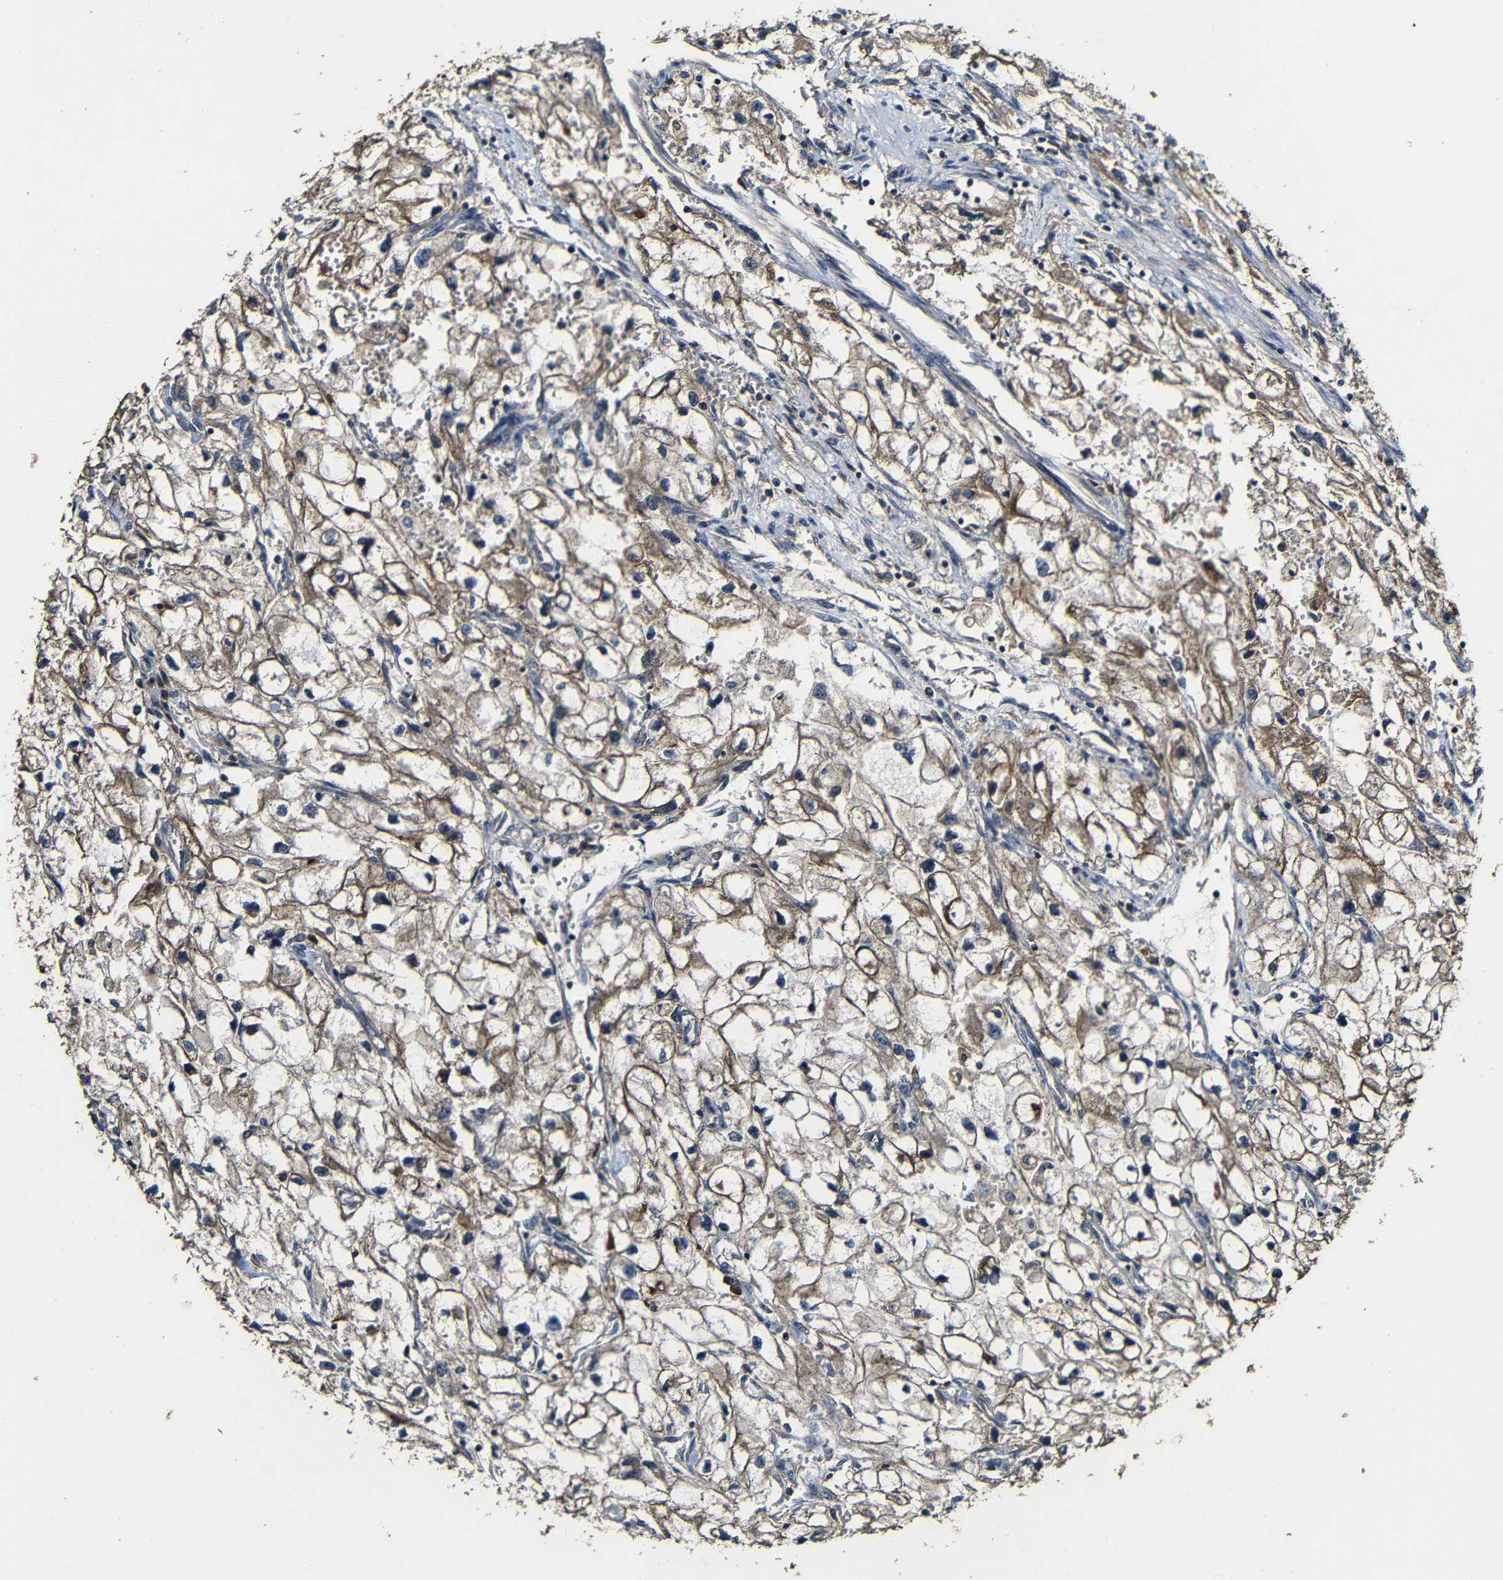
{"staining": {"intensity": "moderate", "quantity": ">75%", "location": "cytoplasmic/membranous"}, "tissue": "renal cancer", "cell_type": "Tumor cells", "image_type": "cancer", "snomed": [{"axis": "morphology", "description": "Adenocarcinoma, NOS"}, {"axis": "topography", "description": "Kidney"}], "caption": "Immunohistochemistry staining of adenocarcinoma (renal), which displays medium levels of moderate cytoplasmic/membranous expression in about >75% of tumor cells indicating moderate cytoplasmic/membranous protein expression. The staining was performed using DAB (3,3'-diaminobenzidine) (brown) for protein detection and nuclei were counterstained in hematoxylin (blue).", "gene": "CASP8", "patient": {"sex": "female", "age": 70}}